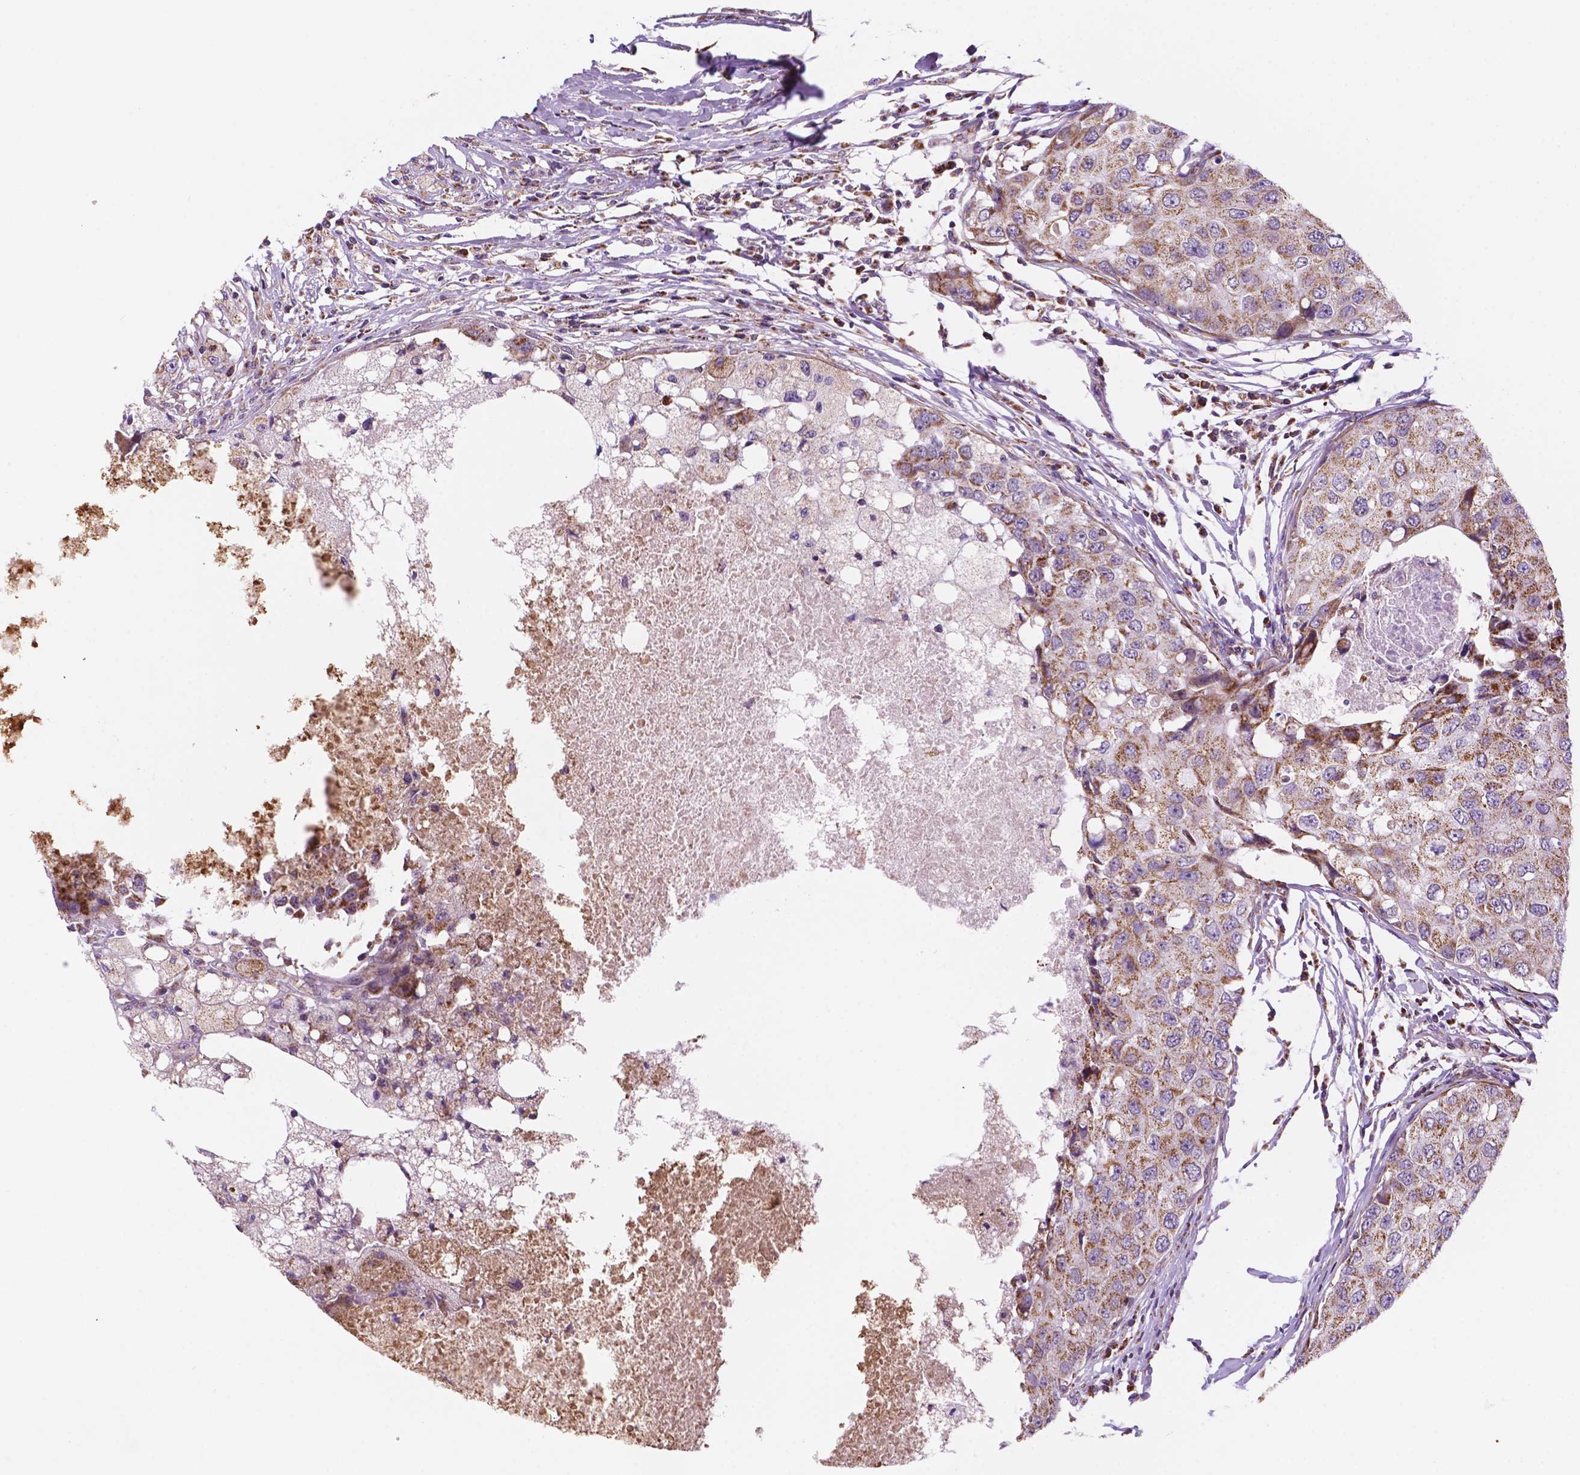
{"staining": {"intensity": "moderate", "quantity": "25%-75%", "location": "cytoplasmic/membranous"}, "tissue": "breast cancer", "cell_type": "Tumor cells", "image_type": "cancer", "snomed": [{"axis": "morphology", "description": "Duct carcinoma"}, {"axis": "topography", "description": "Breast"}], "caption": "Immunohistochemistry photomicrograph of neoplastic tissue: invasive ductal carcinoma (breast) stained using IHC demonstrates medium levels of moderate protein expression localized specifically in the cytoplasmic/membranous of tumor cells, appearing as a cytoplasmic/membranous brown color.", "gene": "GEMIN4", "patient": {"sex": "female", "age": 27}}